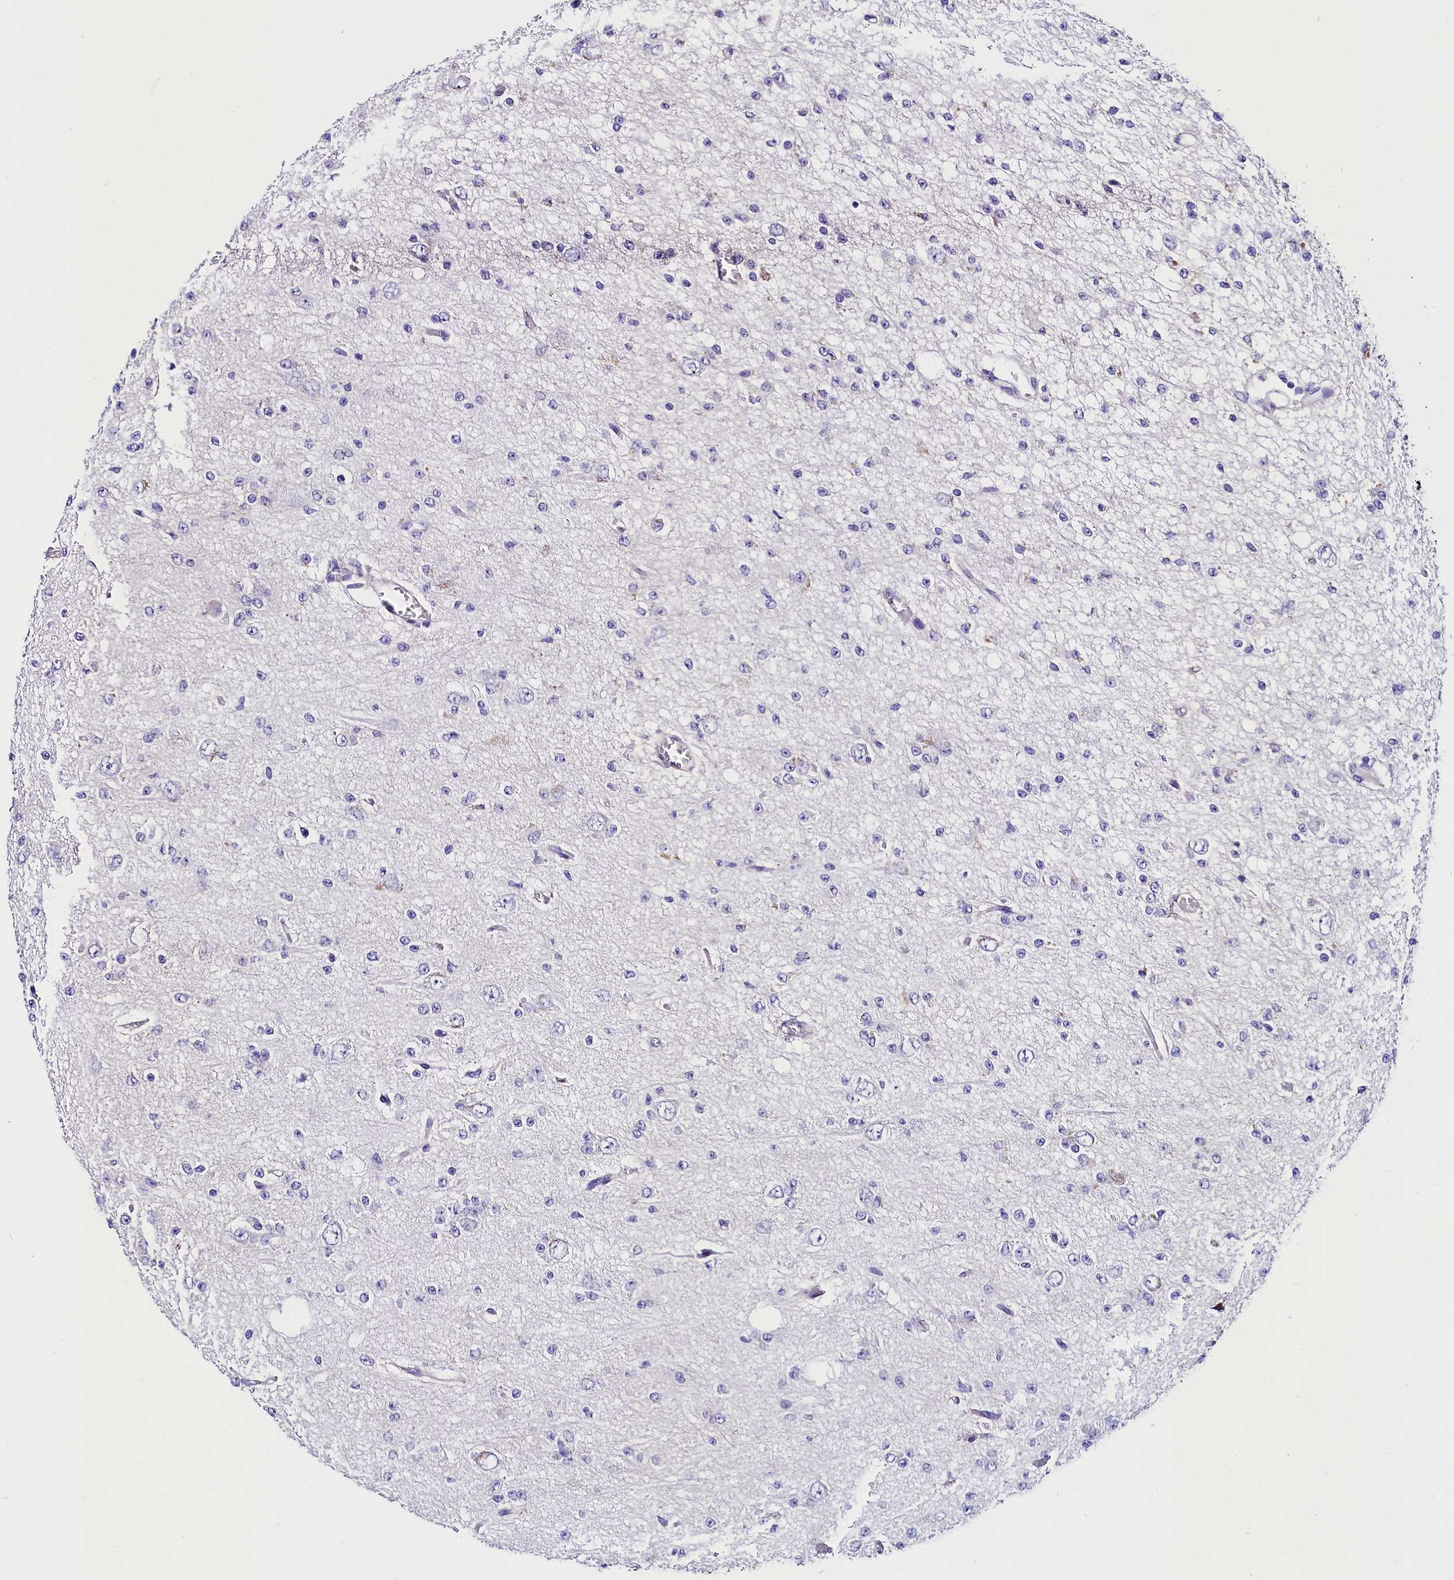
{"staining": {"intensity": "negative", "quantity": "none", "location": "none"}, "tissue": "glioma", "cell_type": "Tumor cells", "image_type": "cancer", "snomed": [{"axis": "morphology", "description": "Glioma, malignant, Low grade"}, {"axis": "topography", "description": "Brain"}], "caption": "Immunohistochemical staining of glioma demonstrates no significant positivity in tumor cells. (Stains: DAB immunohistochemistry with hematoxylin counter stain, Microscopy: brightfield microscopy at high magnification).", "gene": "ACAA2", "patient": {"sex": "male", "age": 38}}